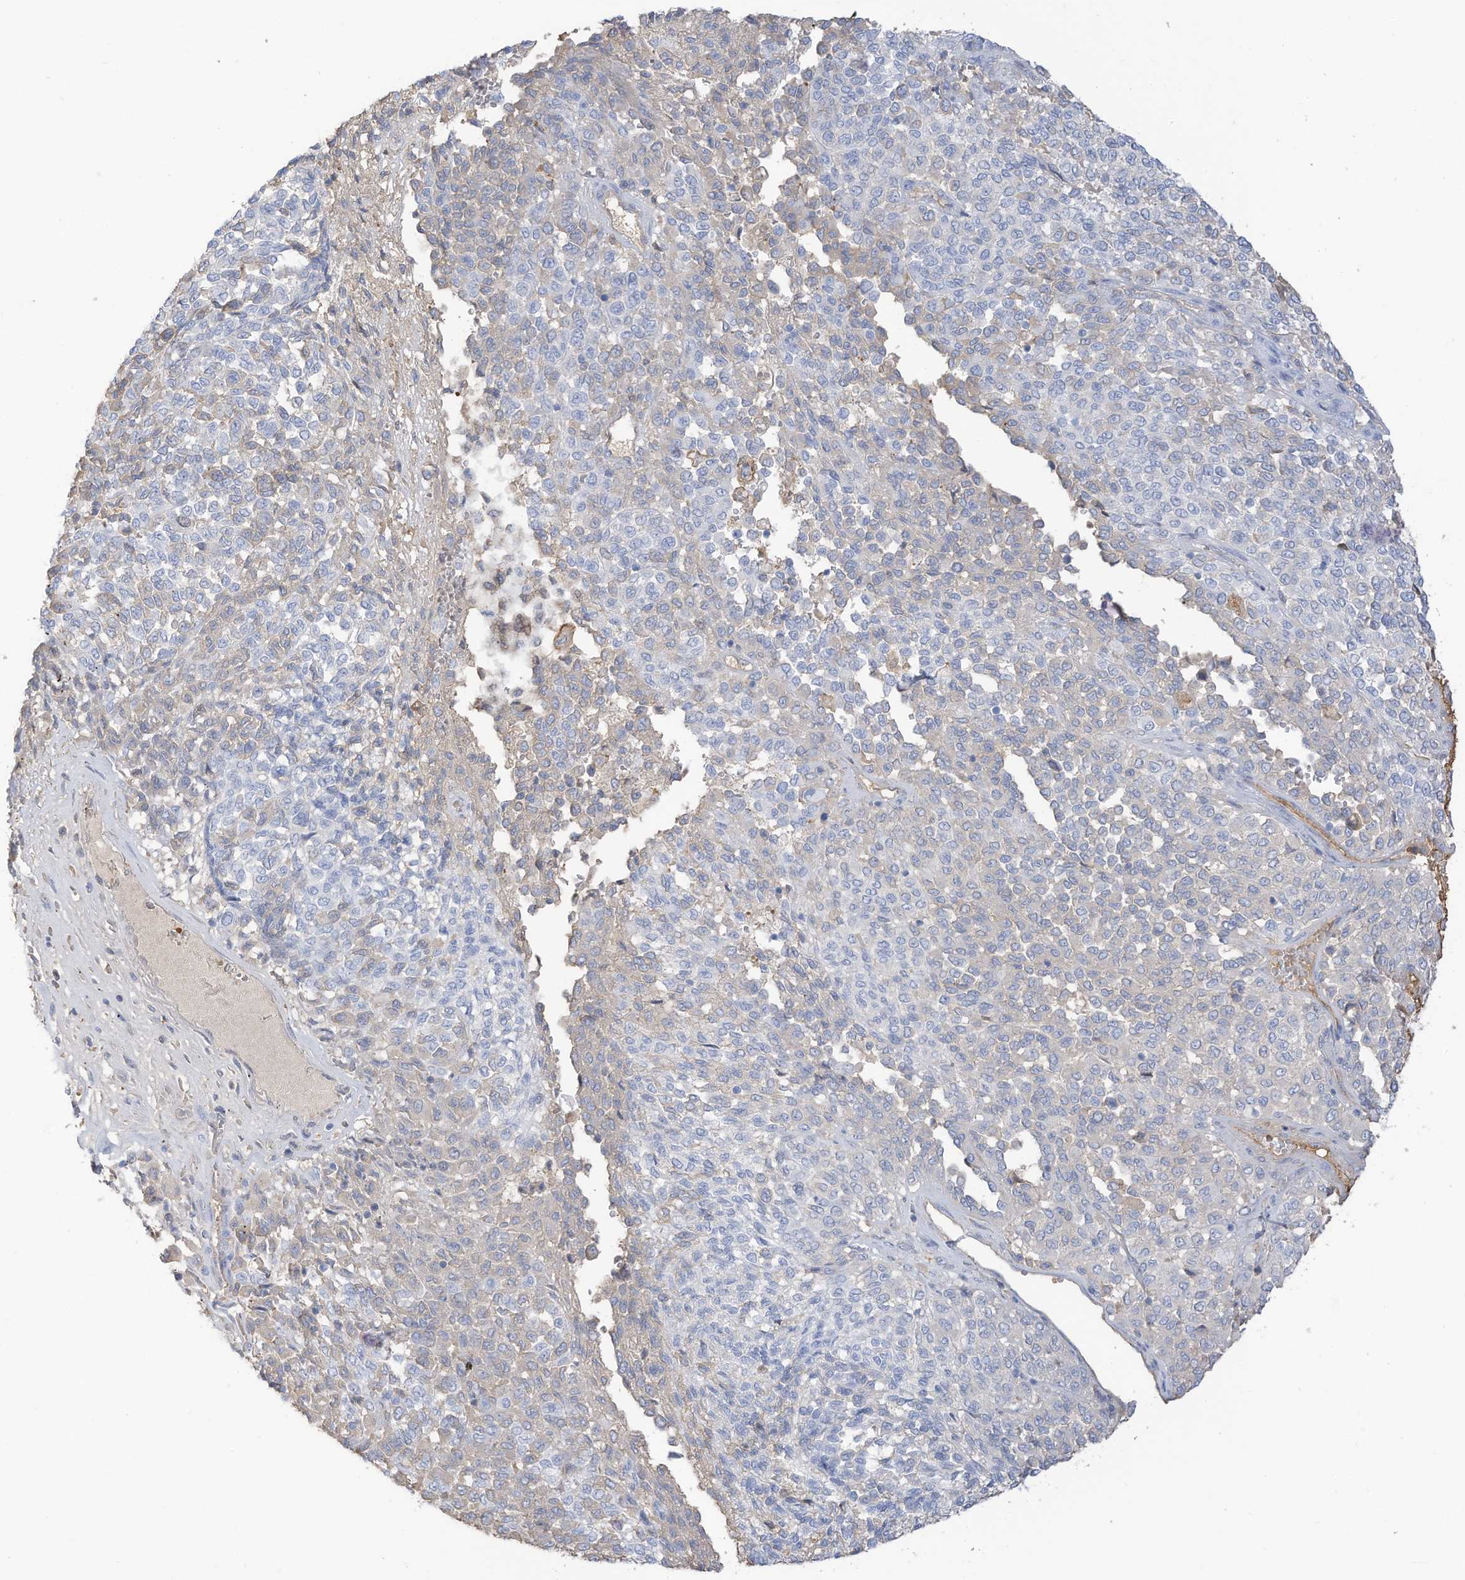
{"staining": {"intensity": "negative", "quantity": "none", "location": "none"}, "tissue": "melanoma", "cell_type": "Tumor cells", "image_type": "cancer", "snomed": [{"axis": "morphology", "description": "Malignant melanoma, Metastatic site"}, {"axis": "topography", "description": "Pancreas"}], "caption": "Photomicrograph shows no protein expression in tumor cells of malignant melanoma (metastatic site) tissue.", "gene": "HSD17B13", "patient": {"sex": "female", "age": 30}}